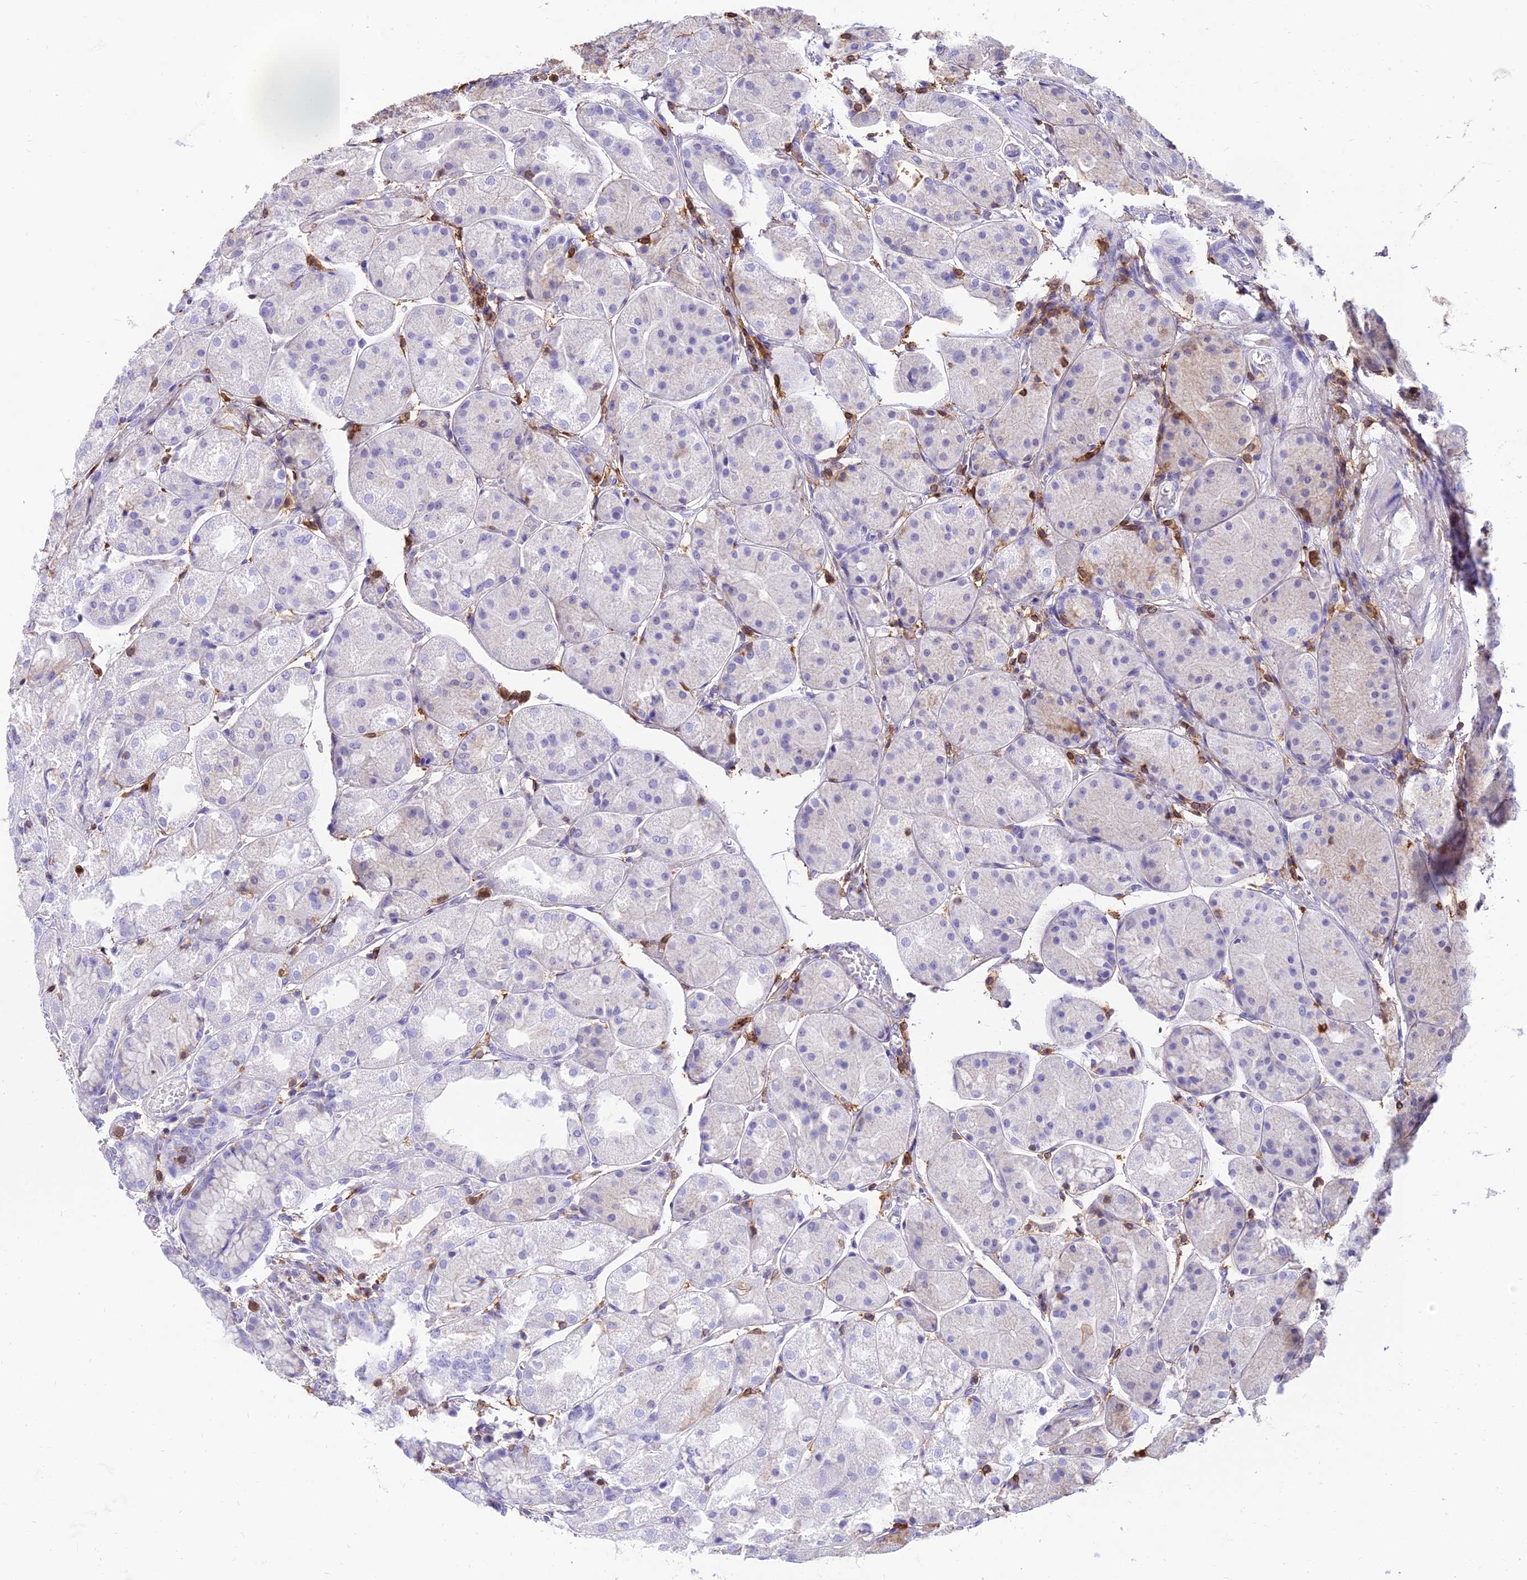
{"staining": {"intensity": "negative", "quantity": "none", "location": "none"}, "tissue": "stomach", "cell_type": "Glandular cells", "image_type": "normal", "snomed": [{"axis": "morphology", "description": "Normal tissue, NOS"}, {"axis": "topography", "description": "Stomach, upper"}], "caption": "Immunohistochemistry (IHC) histopathology image of normal human stomach stained for a protein (brown), which reveals no expression in glandular cells. The staining was performed using DAB to visualize the protein expression in brown, while the nuclei were stained in blue with hematoxylin (Magnification: 20x).", "gene": "SREK1IP1", "patient": {"sex": "male", "age": 72}}